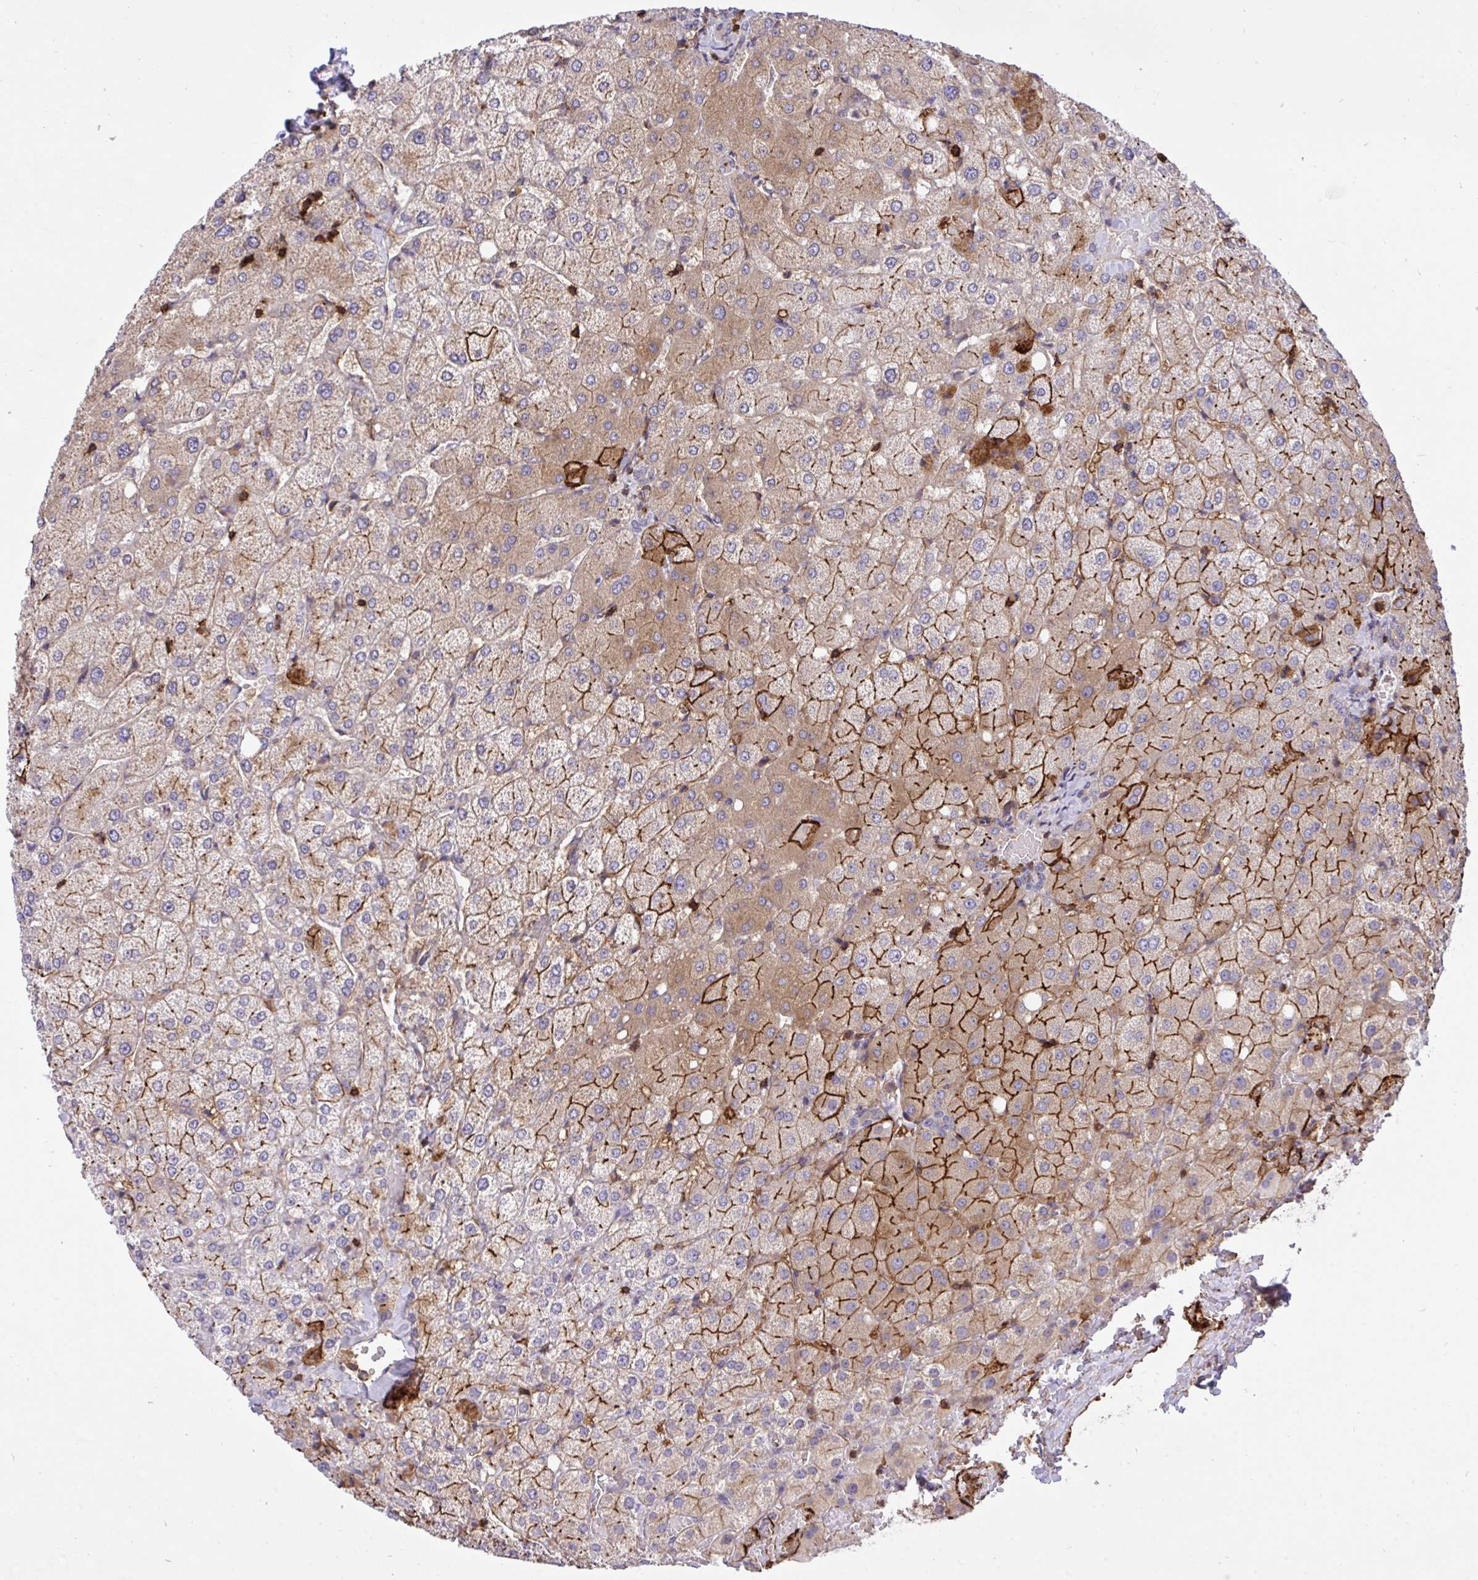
{"staining": {"intensity": "strong", "quantity": "25%-75%", "location": "cytoplasmic/membranous"}, "tissue": "liver", "cell_type": "Hepatocytes", "image_type": "normal", "snomed": [{"axis": "morphology", "description": "Normal tissue, NOS"}, {"axis": "topography", "description": "Liver"}], "caption": "Strong cytoplasmic/membranous expression is present in about 25%-75% of hepatocytes in unremarkable liver. (IHC, brightfield microscopy, high magnification).", "gene": "ERI1", "patient": {"sex": "female", "age": 54}}